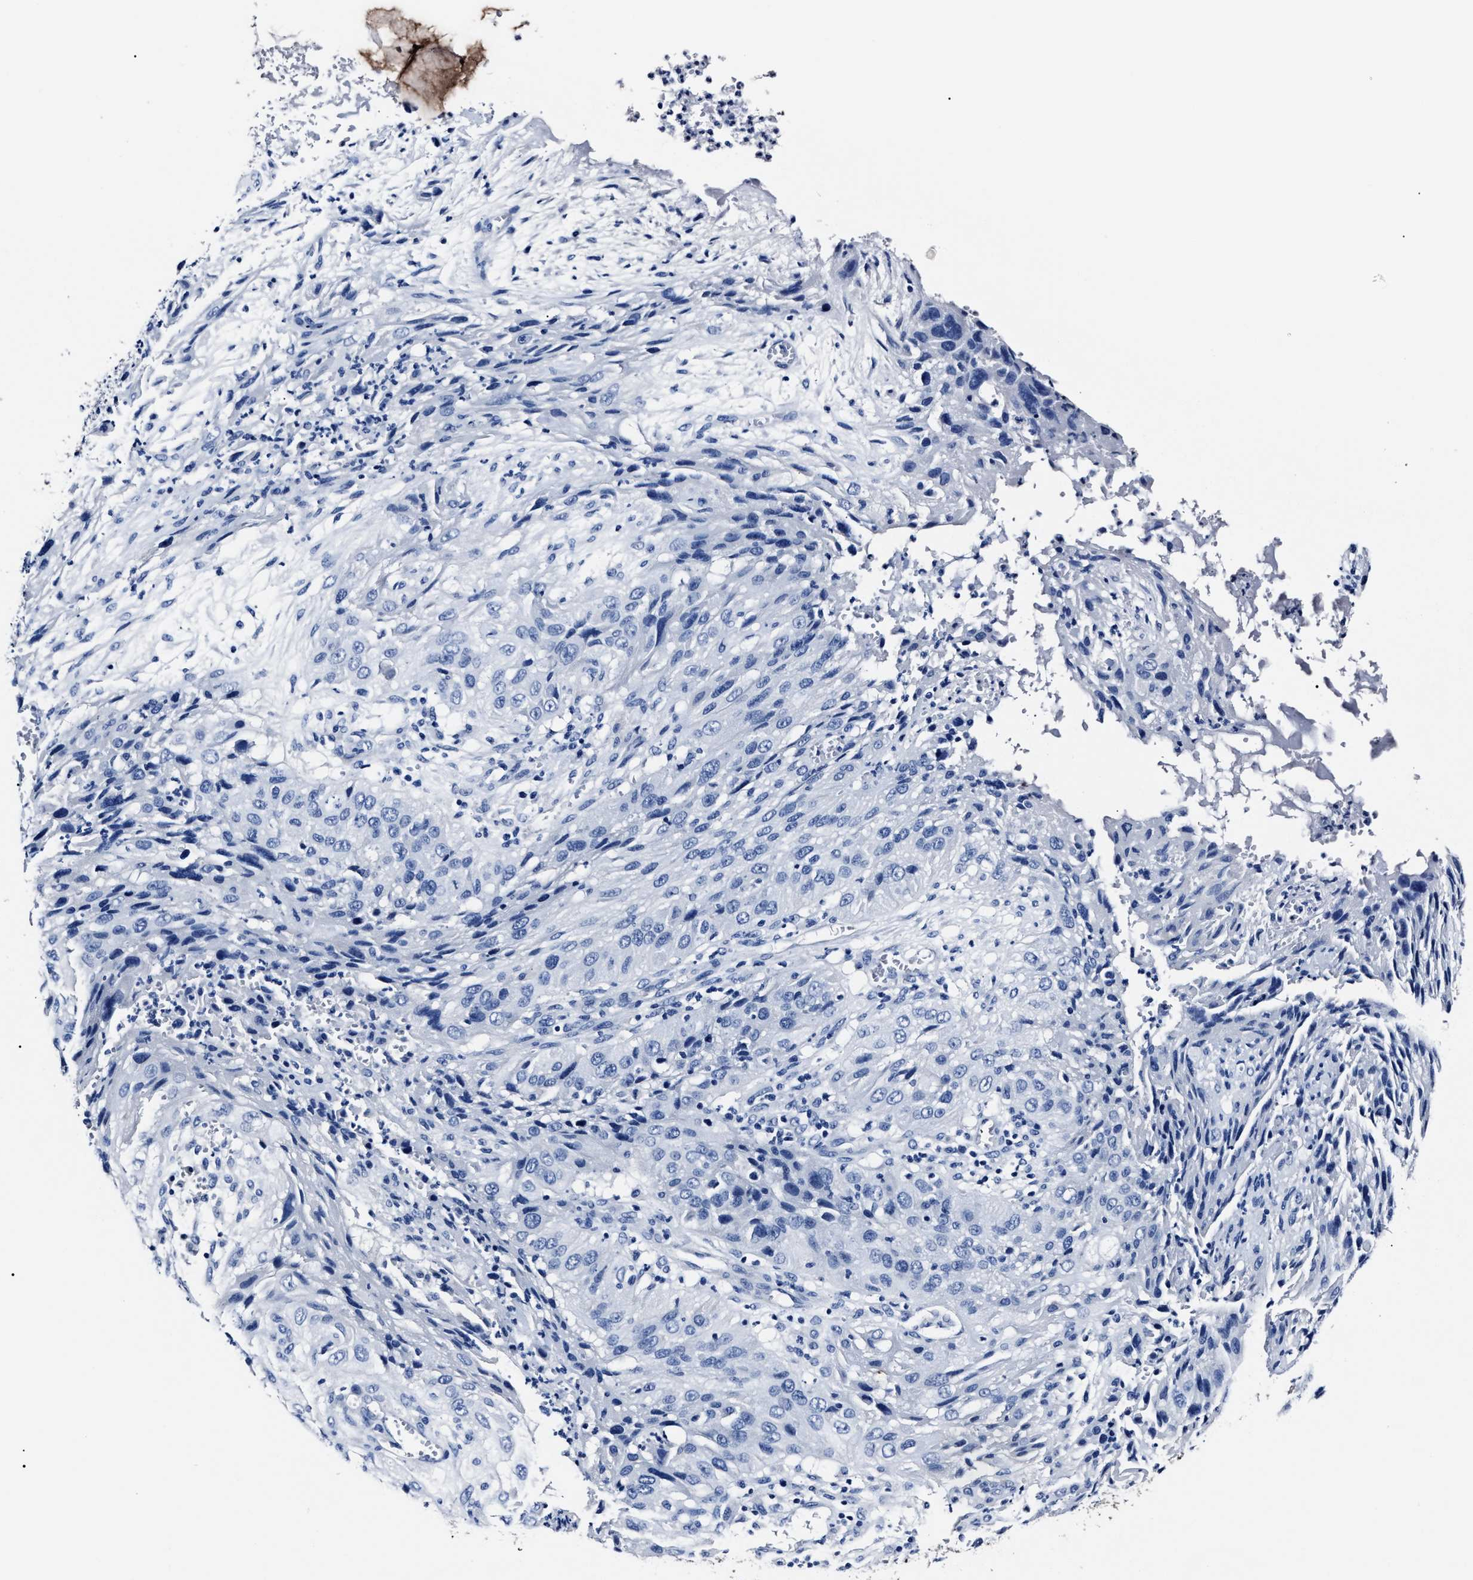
{"staining": {"intensity": "negative", "quantity": "none", "location": "none"}, "tissue": "cervical cancer", "cell_type": "Tumor cells", "image_type": "cancer", "snomed": [{"axis": "morphology", "description": "Squamous cell carcinoma, NOS"}, {"axis": "topography", "description": "Cervix"}], "caption": "This is an IHC micrograph of cervical cancer (squamous cell carcinoma). There is no expression in tumor cells.", "gene": "ALPG", "patient": {"sex": "female", "age": 32}}